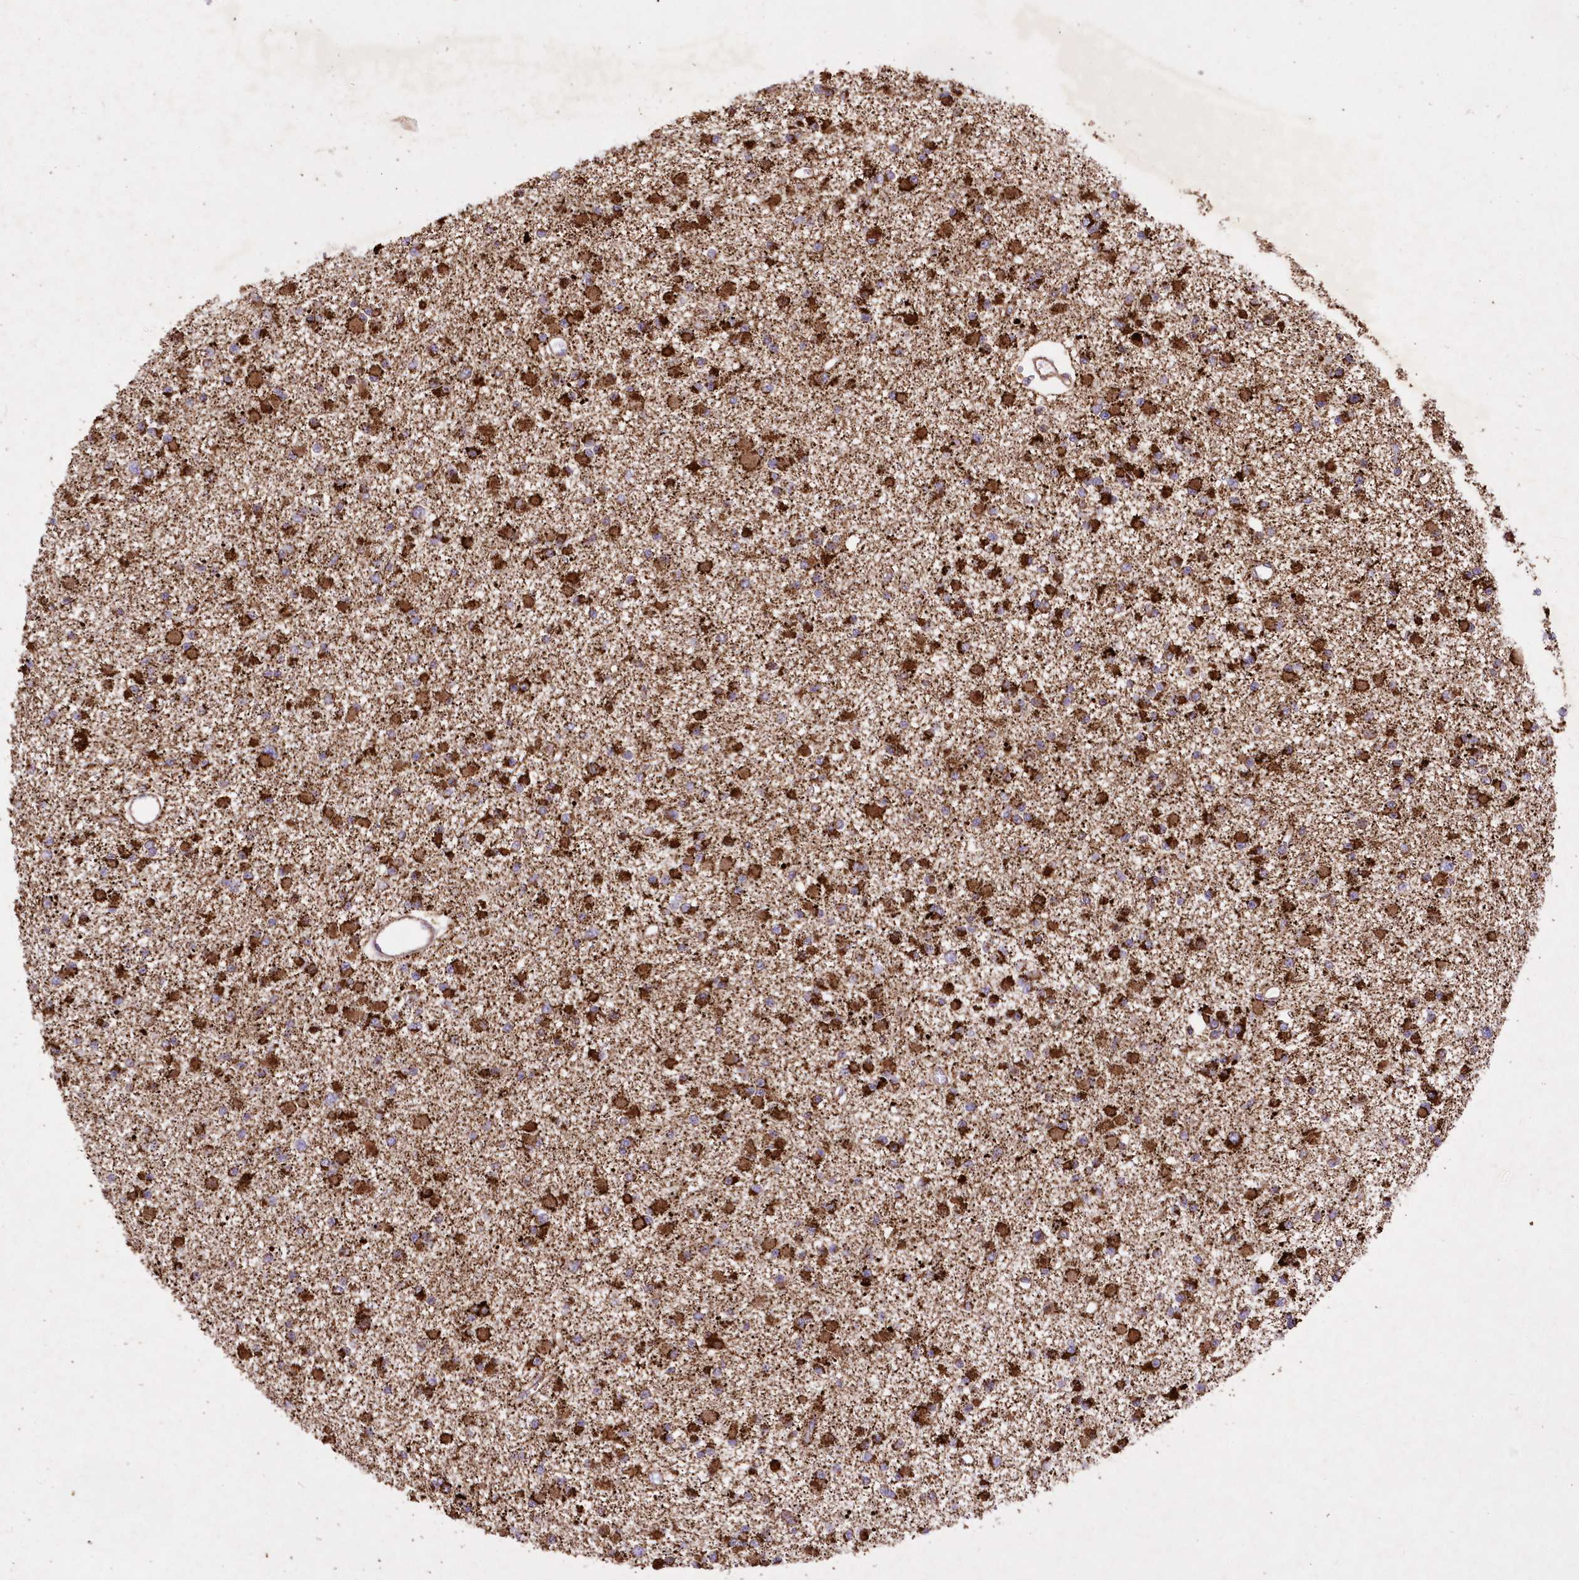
{"staining": {"intensity": "strong", "quantity": ">75%", "location": "cytoplasmic/membranous"}, "tissue": "glioma", "cell_type": "Tumor cells", "image_type": "cancer", "snomed": [{"axis": "morphology", "description": "Glioma, malignant, Low grade"}, {"axis": "topography", "description": "Brain"}], "caption": "Immunohistochemical staining of human malignant glioma (low-grade) shows high levels of strong cytoplasmic/membranous protein expression in about >75% of tumor cells. (Stains: DAB (3,3'-diaminobenzidine) in brown, nuclei in blue, Microscopy: brightfield microscopy at high magnification).", "gene": "ASNSD1", "patient": {"sex": "female", "age": 22}}